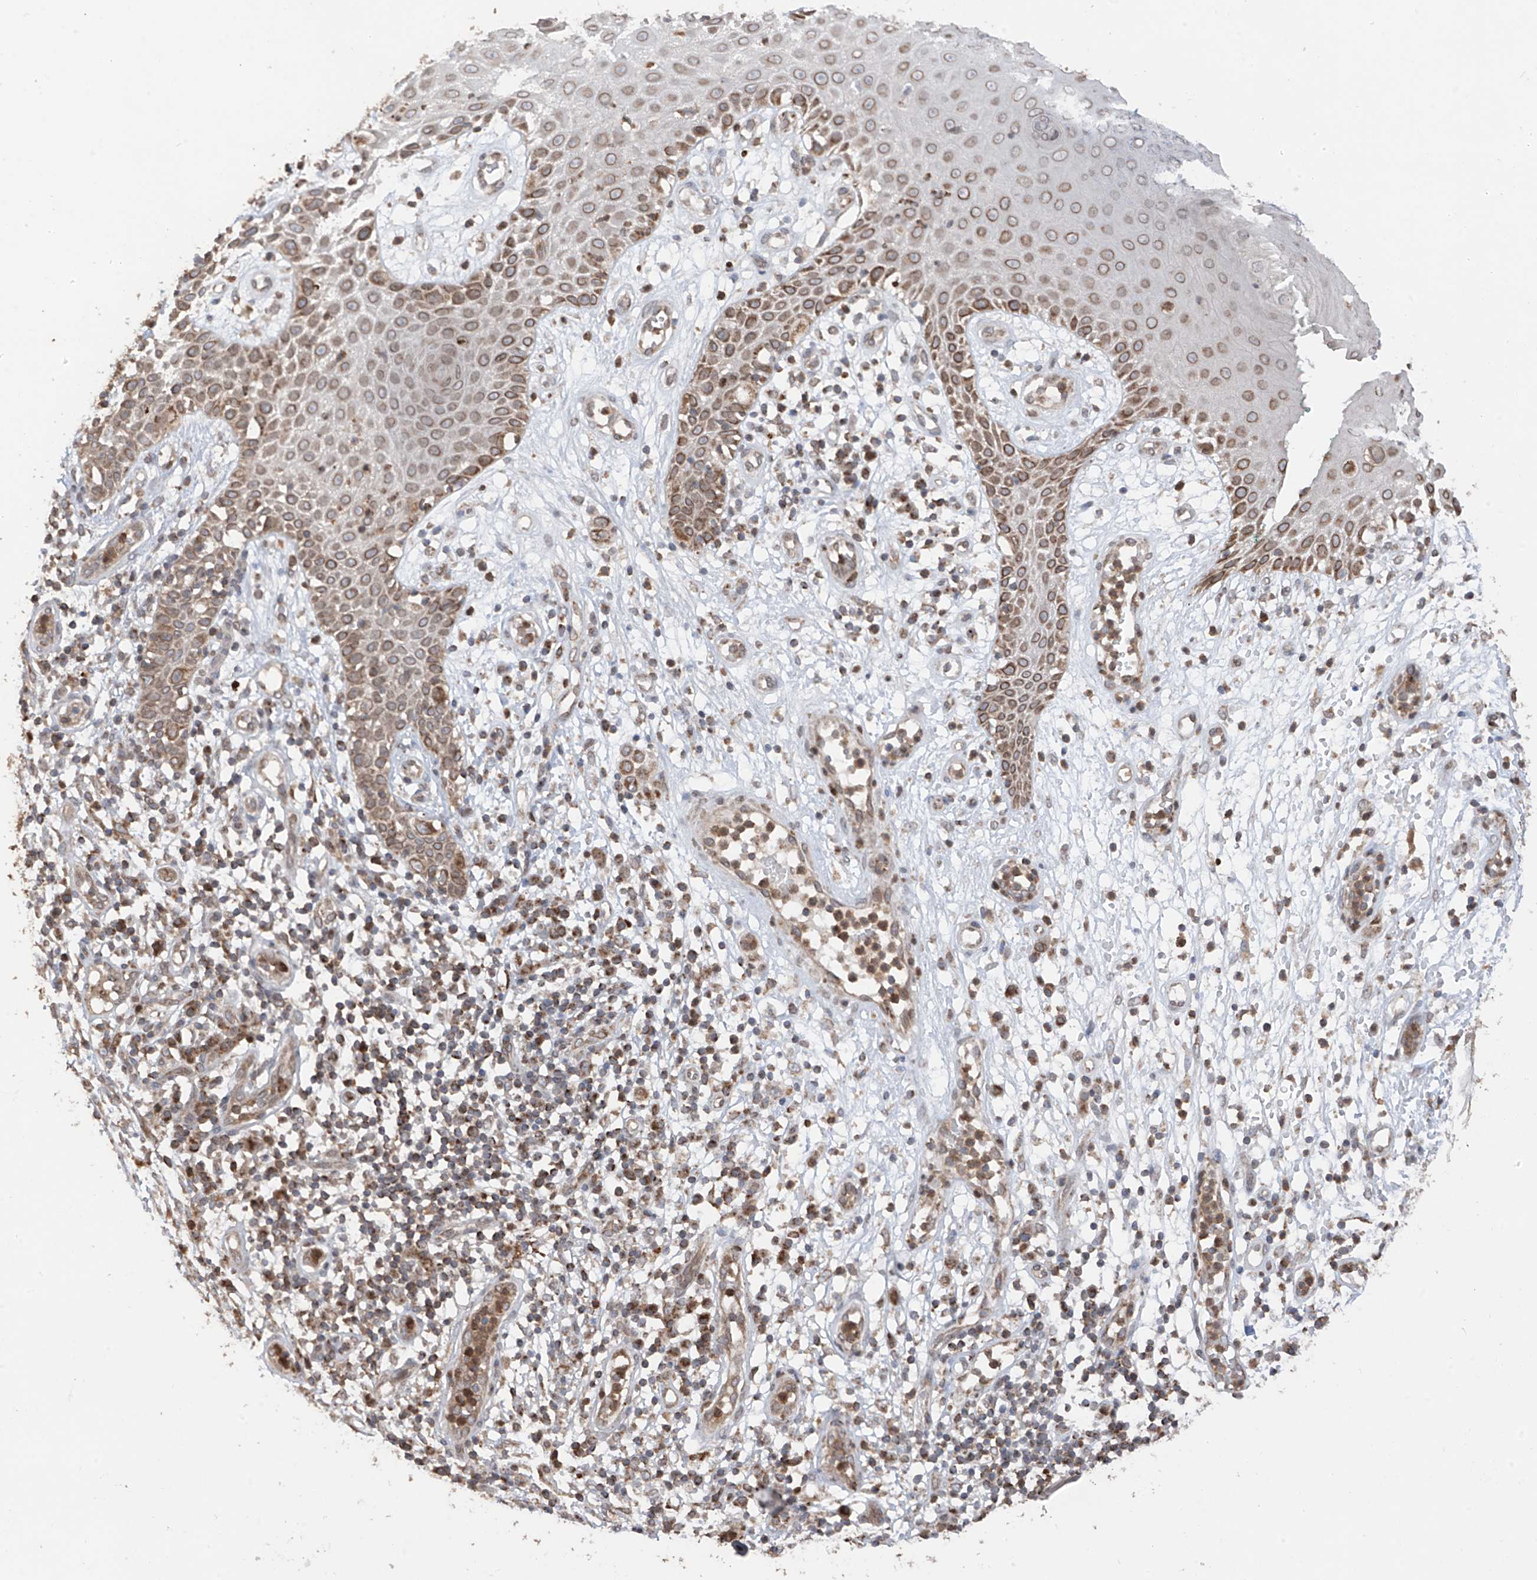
{"staining": {"intensity": "moderate", "quantity": "25%-75%", "location": "cytoplasmic/membranous"}, "tissue": "melanoma", "cell_type": "Tumor cells", "image_type": "cancer", "snomed": [{"axis": "morphology", "description": "Malignant melanoma, NOS"}, {"axis": "topography", "description": "Skin"}], "caption": "Protein analysis of melanoma tissue shows moderate cytoplasmic/membranous staining in approximately 25%-75% of tumor cells.", "gene": "AHCTF1", "patient": {"sex": "female", "age": 81}}